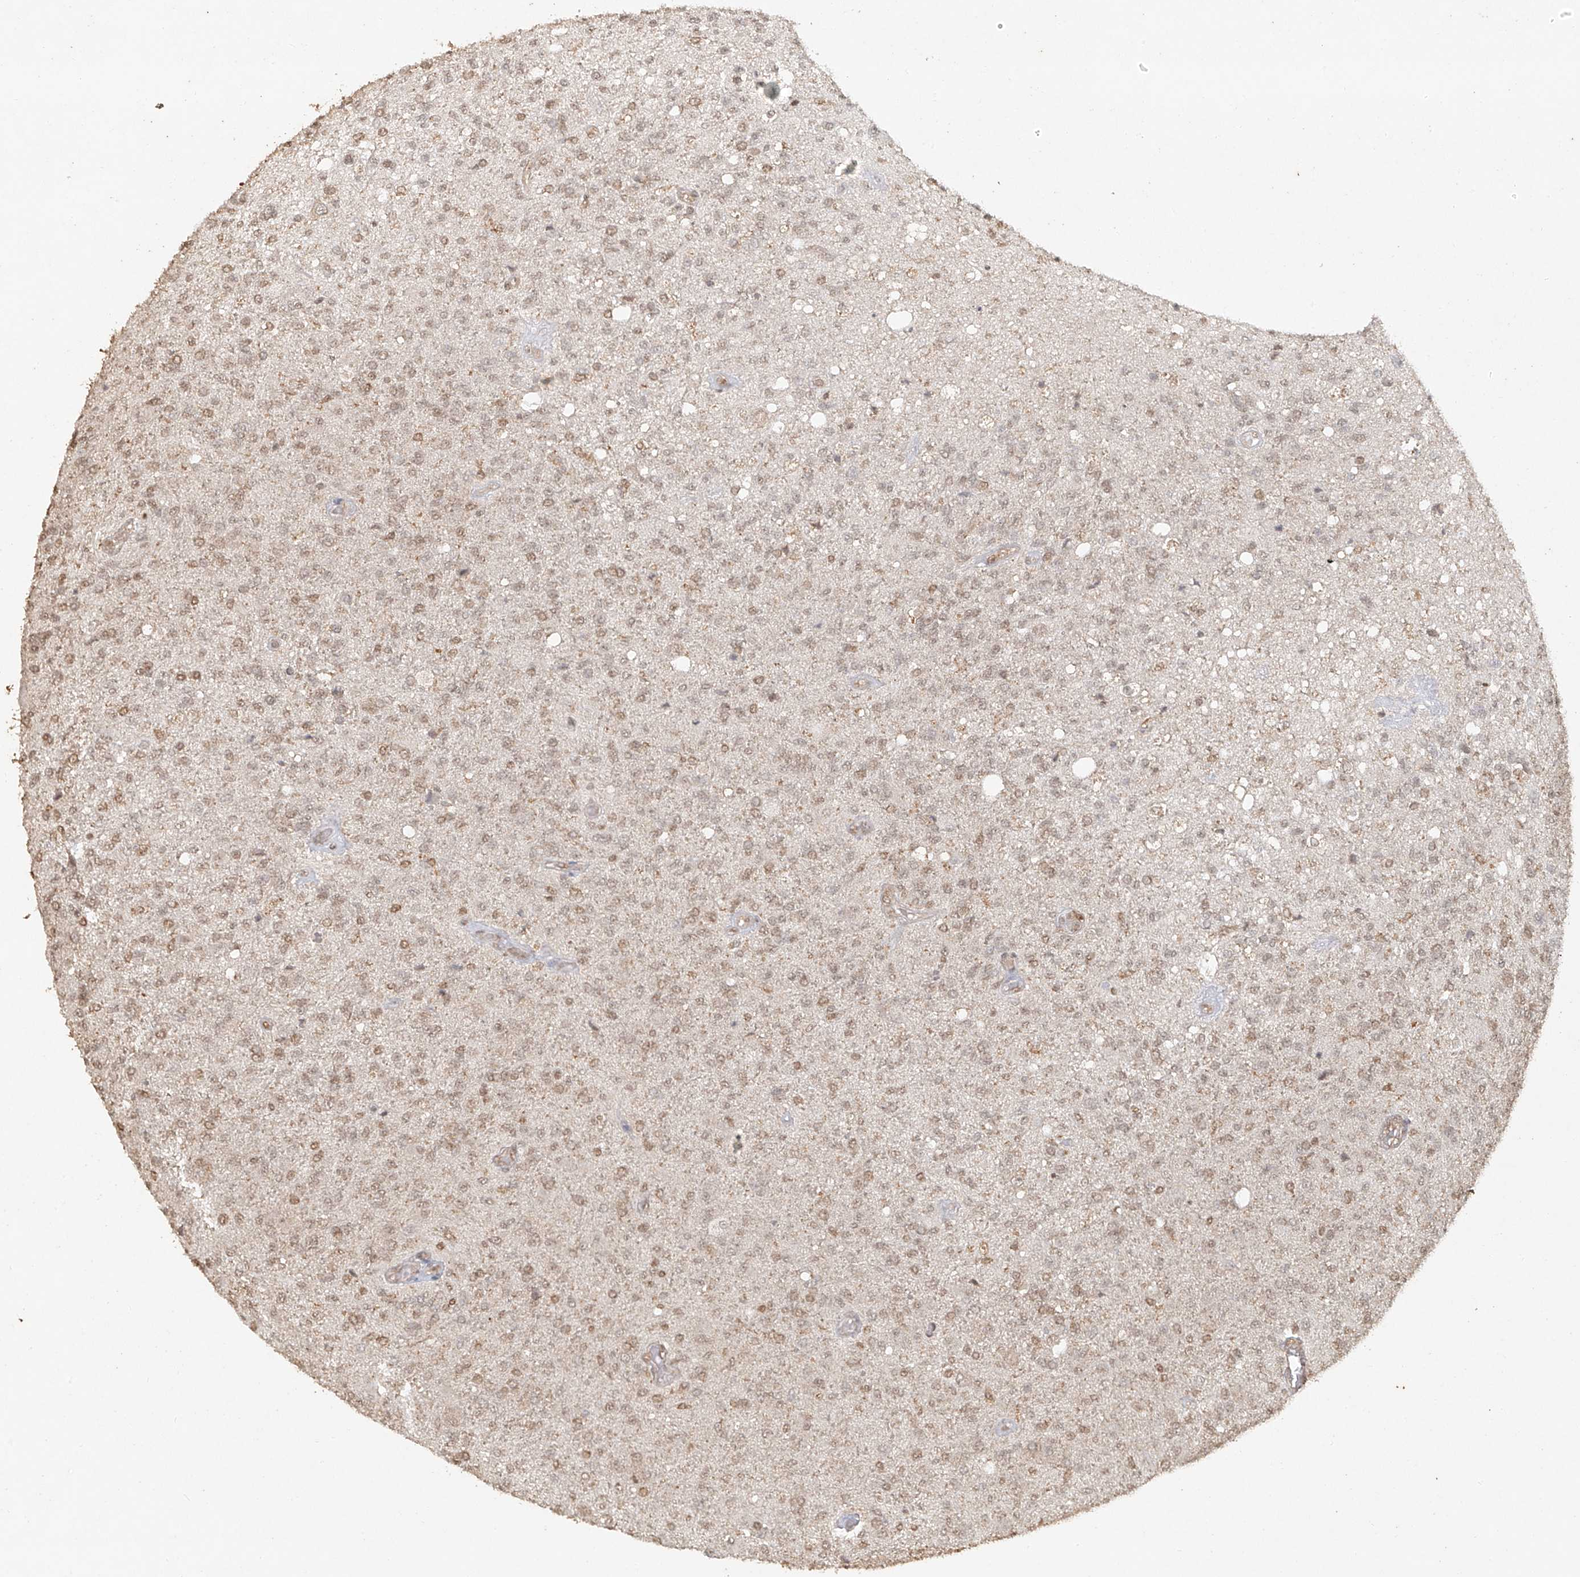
{"staining": {"intensity": "weak", "quantity": ">75%", "location": "nuclear"}, "tissue": "glioma", "cell_type": "Tumor cells", "image_type": "cancer", "snomed": [{"axis": "morphology", "description": "Normal tissue, NOS"}, {"axis": "morphology", "description": "Glioma, malignant, High grade"}, {"axis": "topography", "description": "Cerebral cortex"}], "caption": "Glioma stained with a brown dye exhibits weak nuclear positive expression in approximately >75% of tumor cells.", "gene": "TIGAR", "patient": {"sex": "male", "age": 77}}